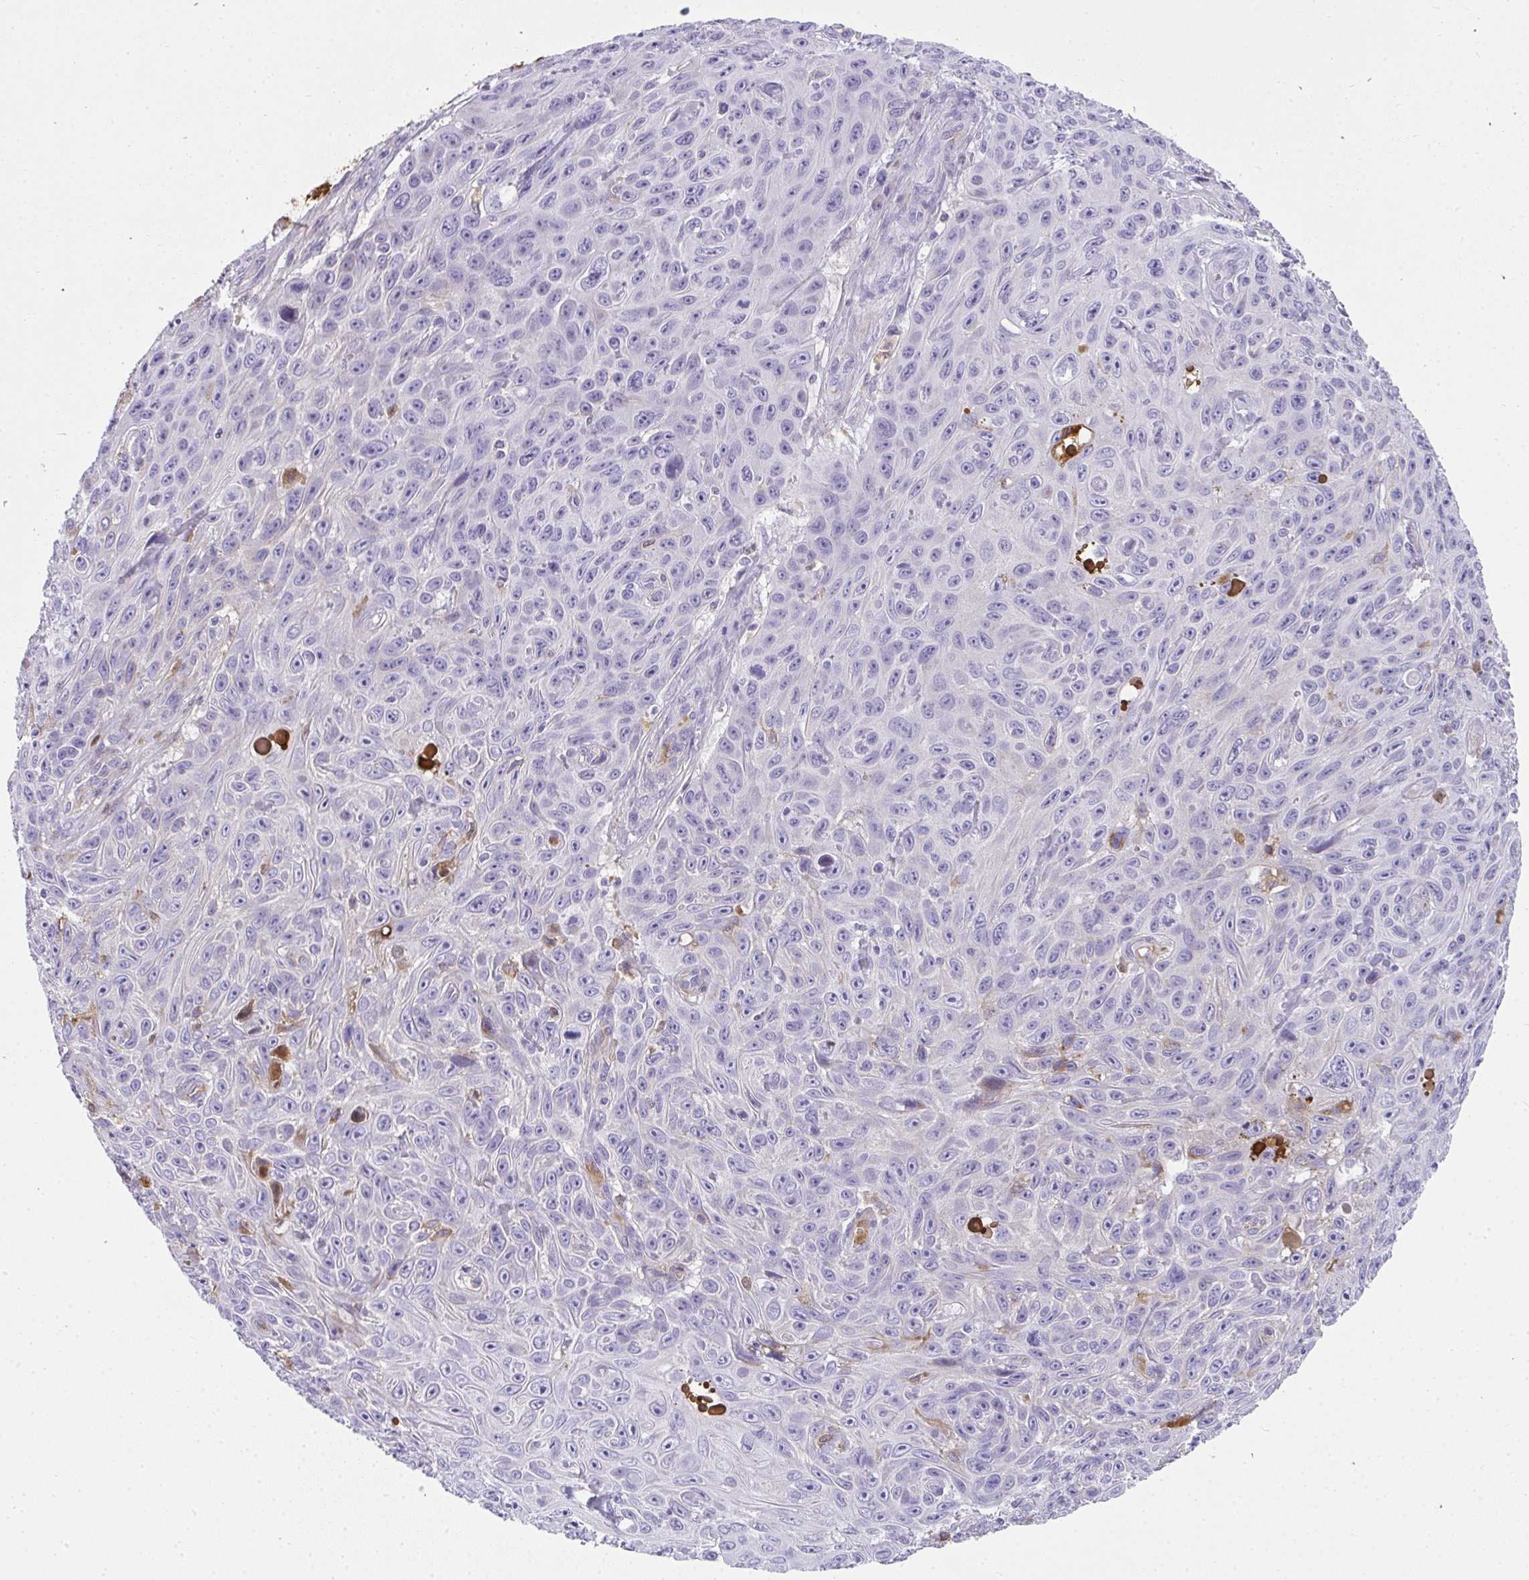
{"staining": {"intensity": "negative", "quantity": "none", "location": "none"}, "tissue": "skin cancer", "cell_type": "Tumor cells", "image_type": "cancer", "snomed": [{"axis": "morphology", "description": "Squamous cell carcinoma, NOS"}, {"axis": "topography", "description": "Skin"}], "caption": "This is an immunohistochemistry histopathology image of human squamous cell carcinoma (skin). There is no expression in tumor cells.", "gene": "ZSWIM3", "patient": {"sex": "male", "age": 82}}